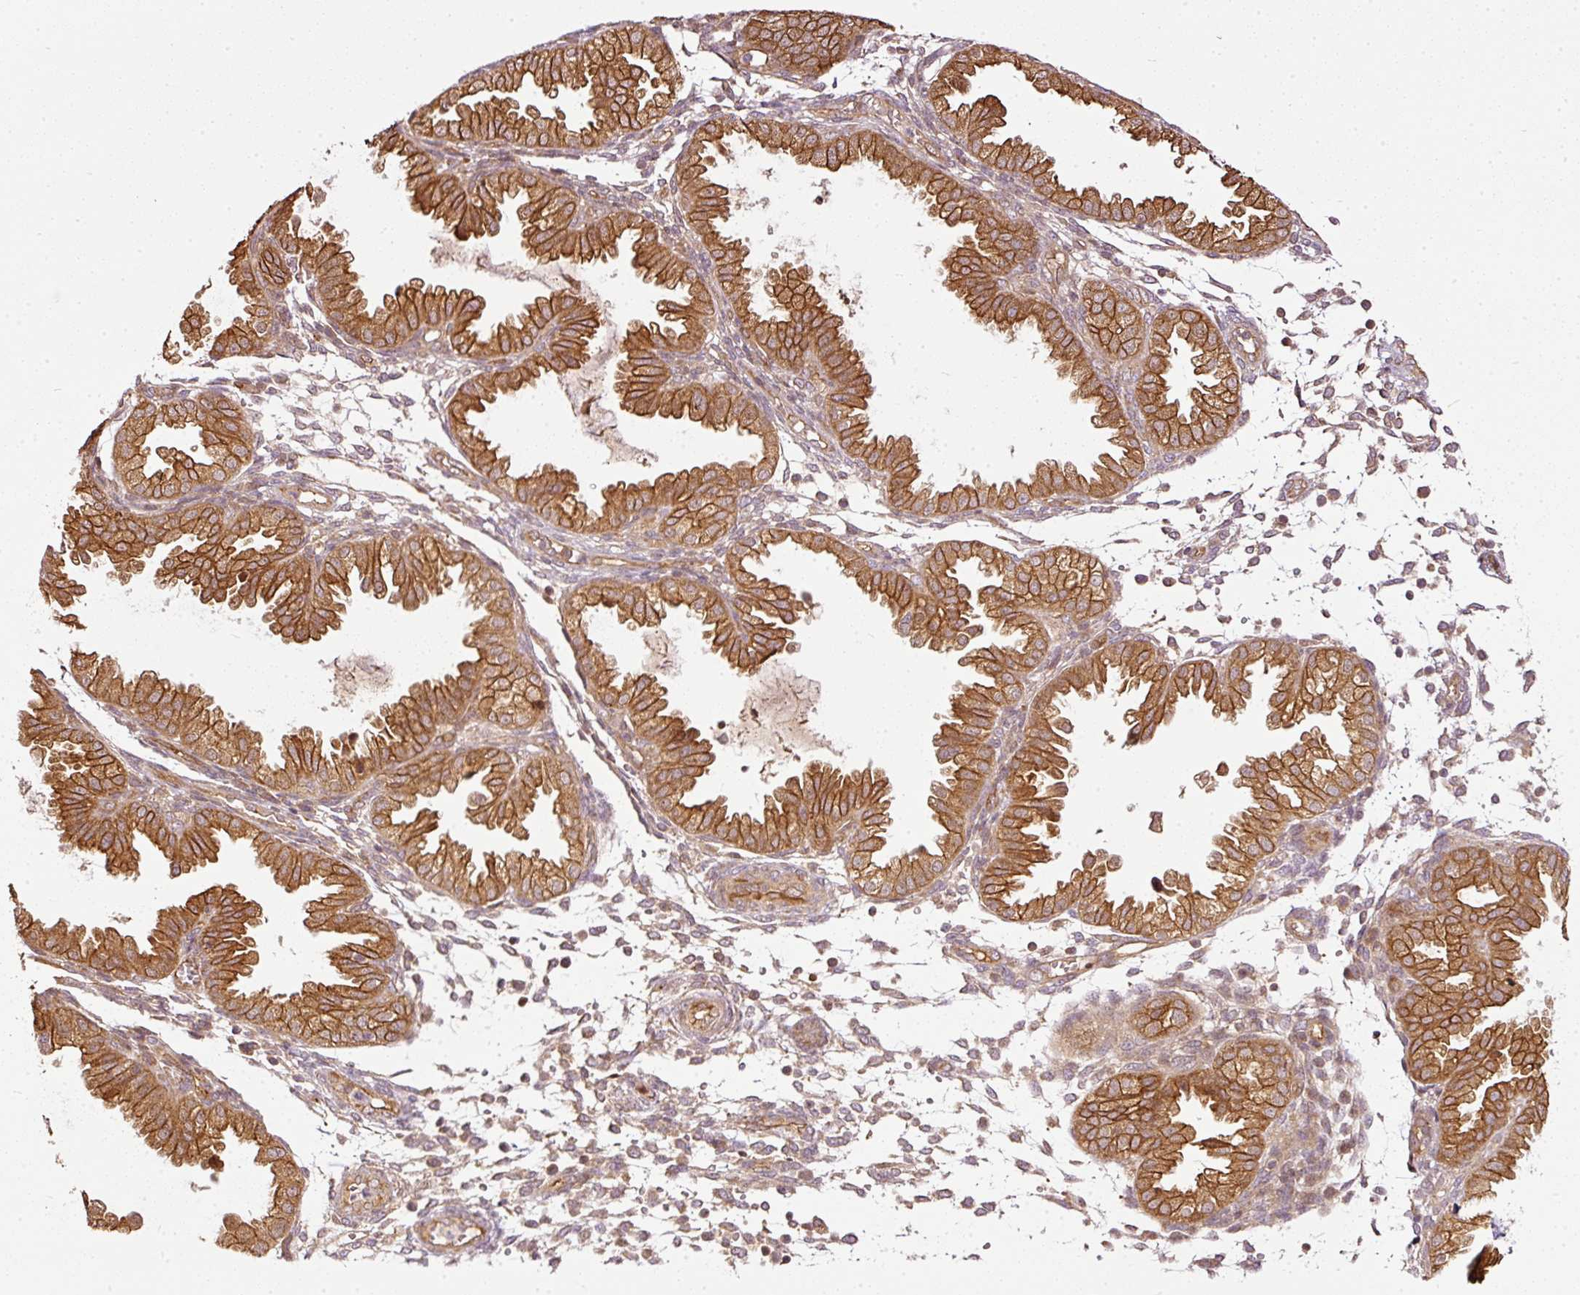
{"staining": {"intensity": "moderate", "quantity": "<25%", "location": "cytoplasmic/membranous"}, "tissue": "endometrium", "cell_type": "Cells in endometrial stroma", "image_type": "normal", "snomed": [{"axis": "morphology", "description": "Normal tissue, NOS"}, {"axis": "topography", "description": "Endometrium"}], "caption": "Endometrium was stained to show a protein in brown. There is low levels of moderate cytoplasmic/membranous expression in about <25% of cells in endometrial stroma. The staining was performed using DAB (3,3'-diaminobenzidine) to visualize the protein expression in brown, while the nuclei were stained in blue with hematoxylin (Magnification: 20x).", "gene": "MIF4GD", "patient": {"sex": "female", "age": 33}}